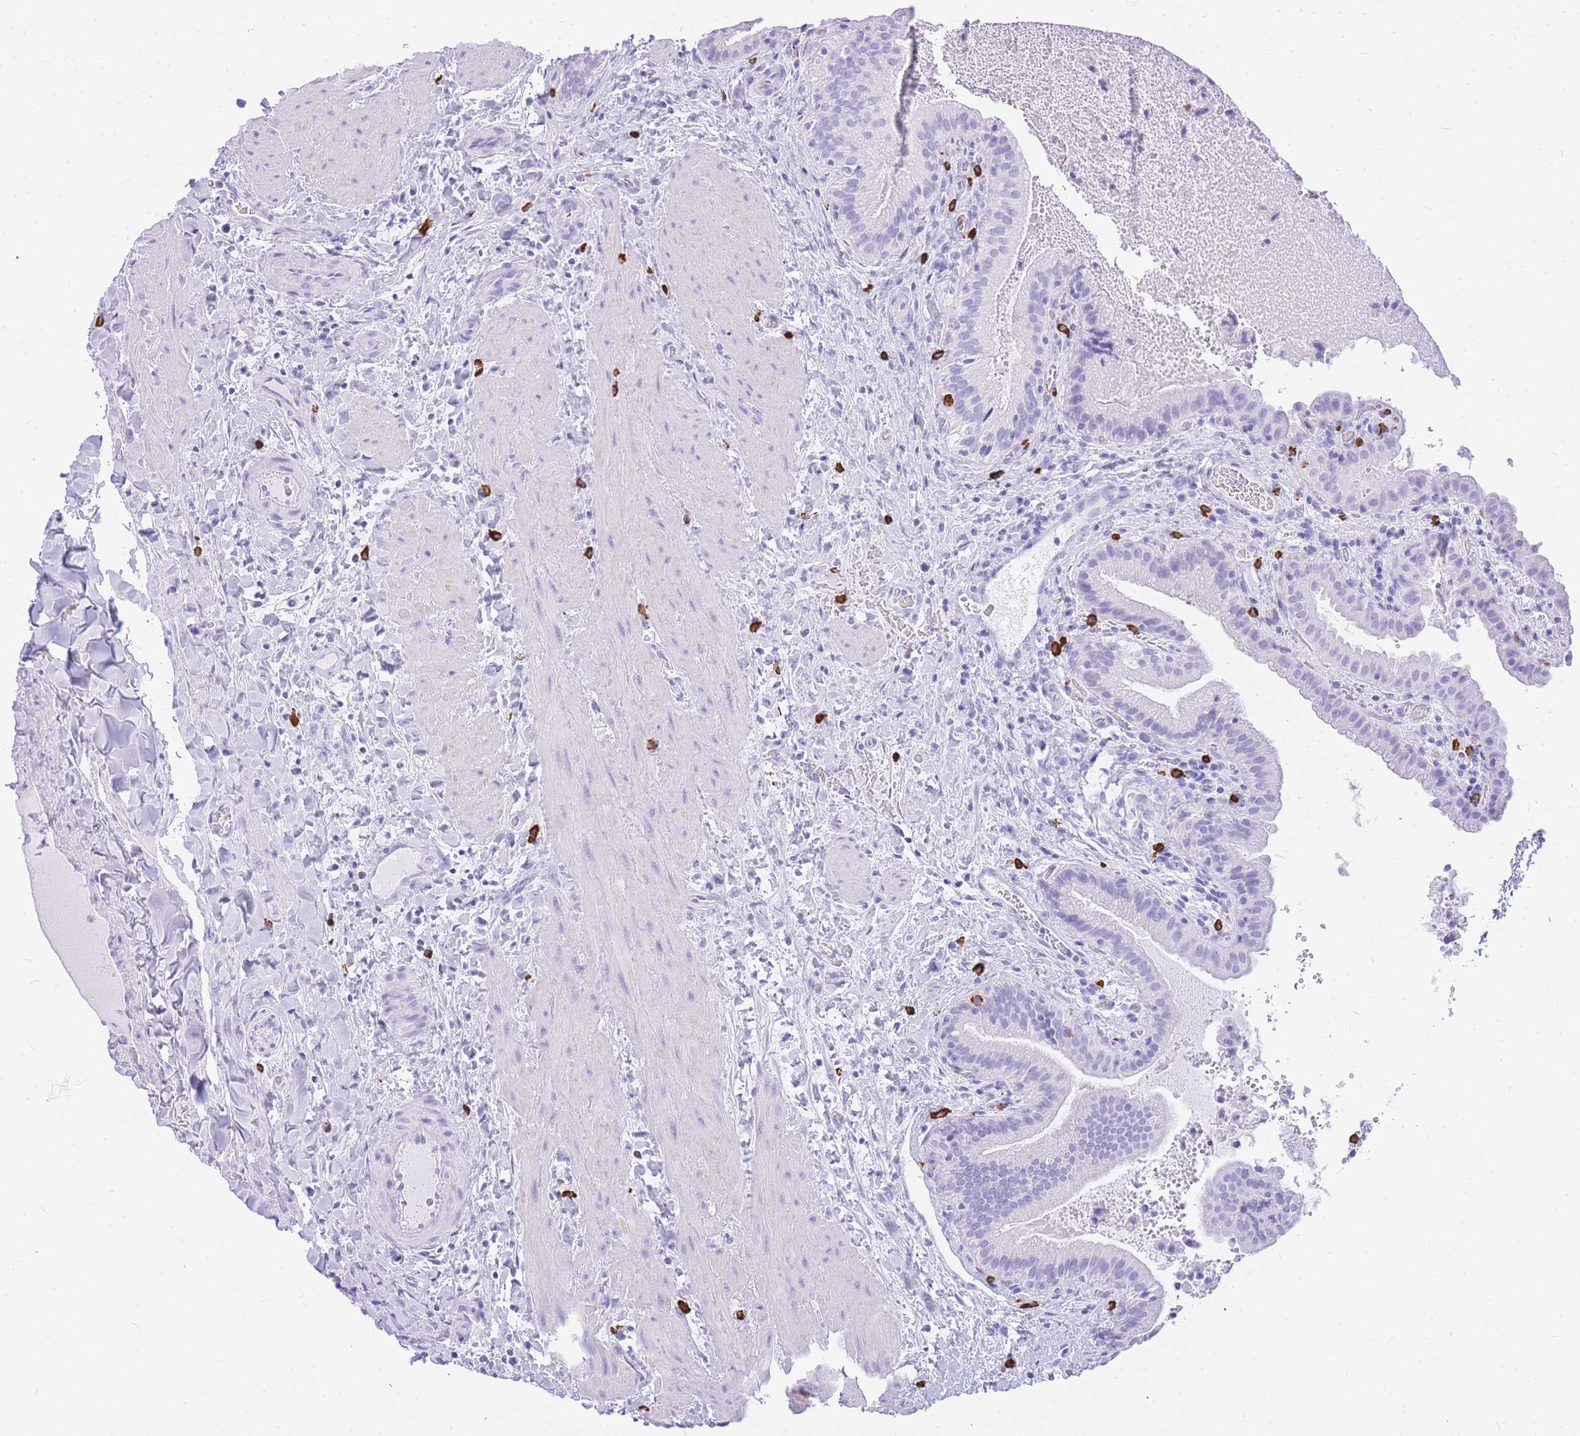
{"staining": {"intensity": "negative", "quantity": "none", "location": "none"}, "tissue": "gallbladder", "cell_type": "Glandular cells", "image_type": "normal", "snomed": [{"axis": "morphology", "description": "Normal tissue, NOS"}, {"axis": "topography", "description": "Gallbladder"}], "caption": "Immunohistochemistry (IHC) histopathology image of unremarkable gallbladder: gallbladder stained with DAB (3,3'-diaminobenzidine) shows no significant protein positivity in glandular cells.", "gene": "HERC1", "patient": {"sex": "male", "age": 24}}